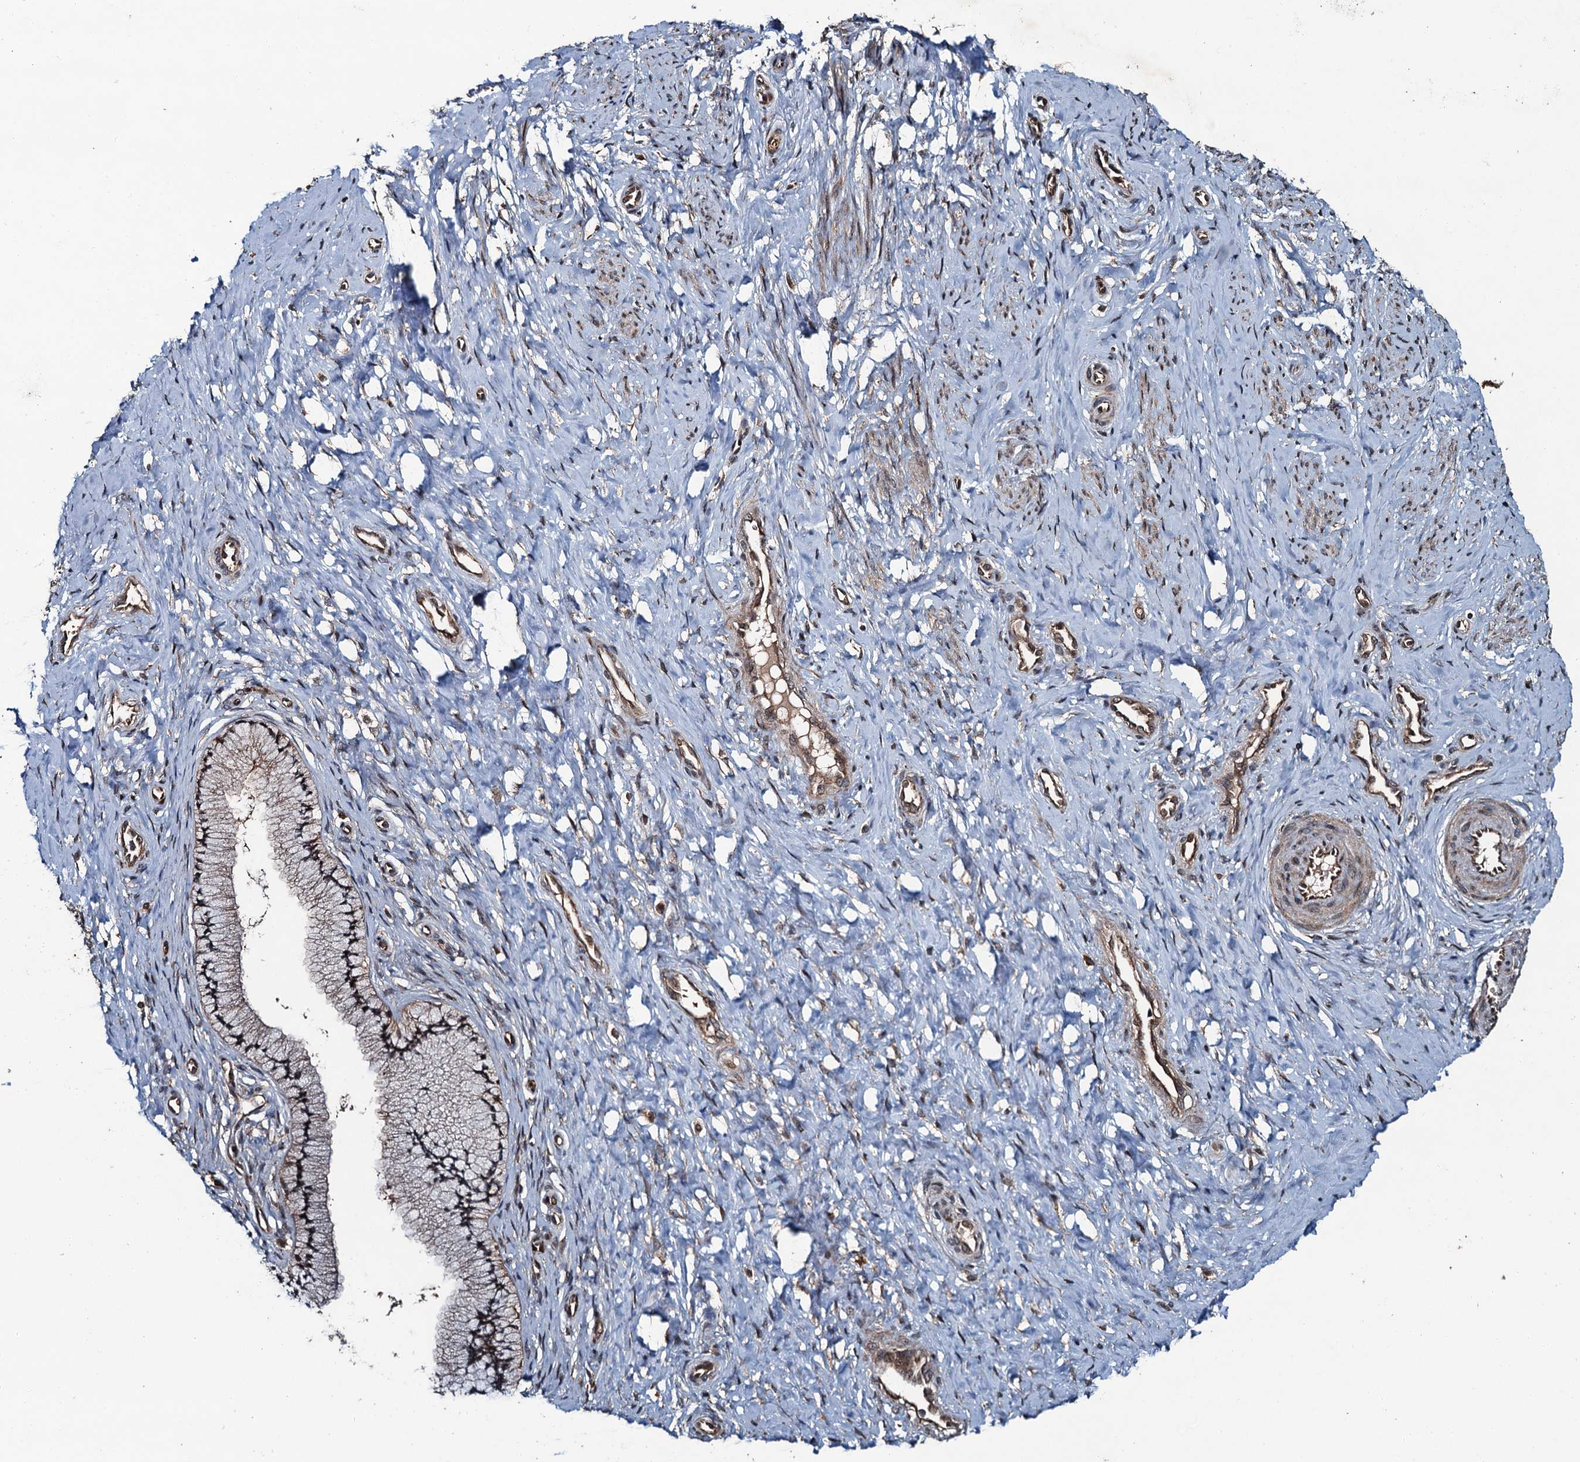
{"staining": {"intensity": "moderate", "quantity": "25%-75%", "location": "cytoplasmic/membranous"}, "tissue": "cervix", "cell_type": "Glandular cells", "image_type": "normal", "snomed": [{"axis": "morphology", "description": "Normal tissue, NOS"}, {"axis": "topography", "description": "Cervix"}], "caption": "Moderate cytoplasmic/membranous protein positivity is present in approximately 25%-75% of glandular cells in cervix.", "gene": "SNX32", "patient": {"sex": "female", "age": 36}}